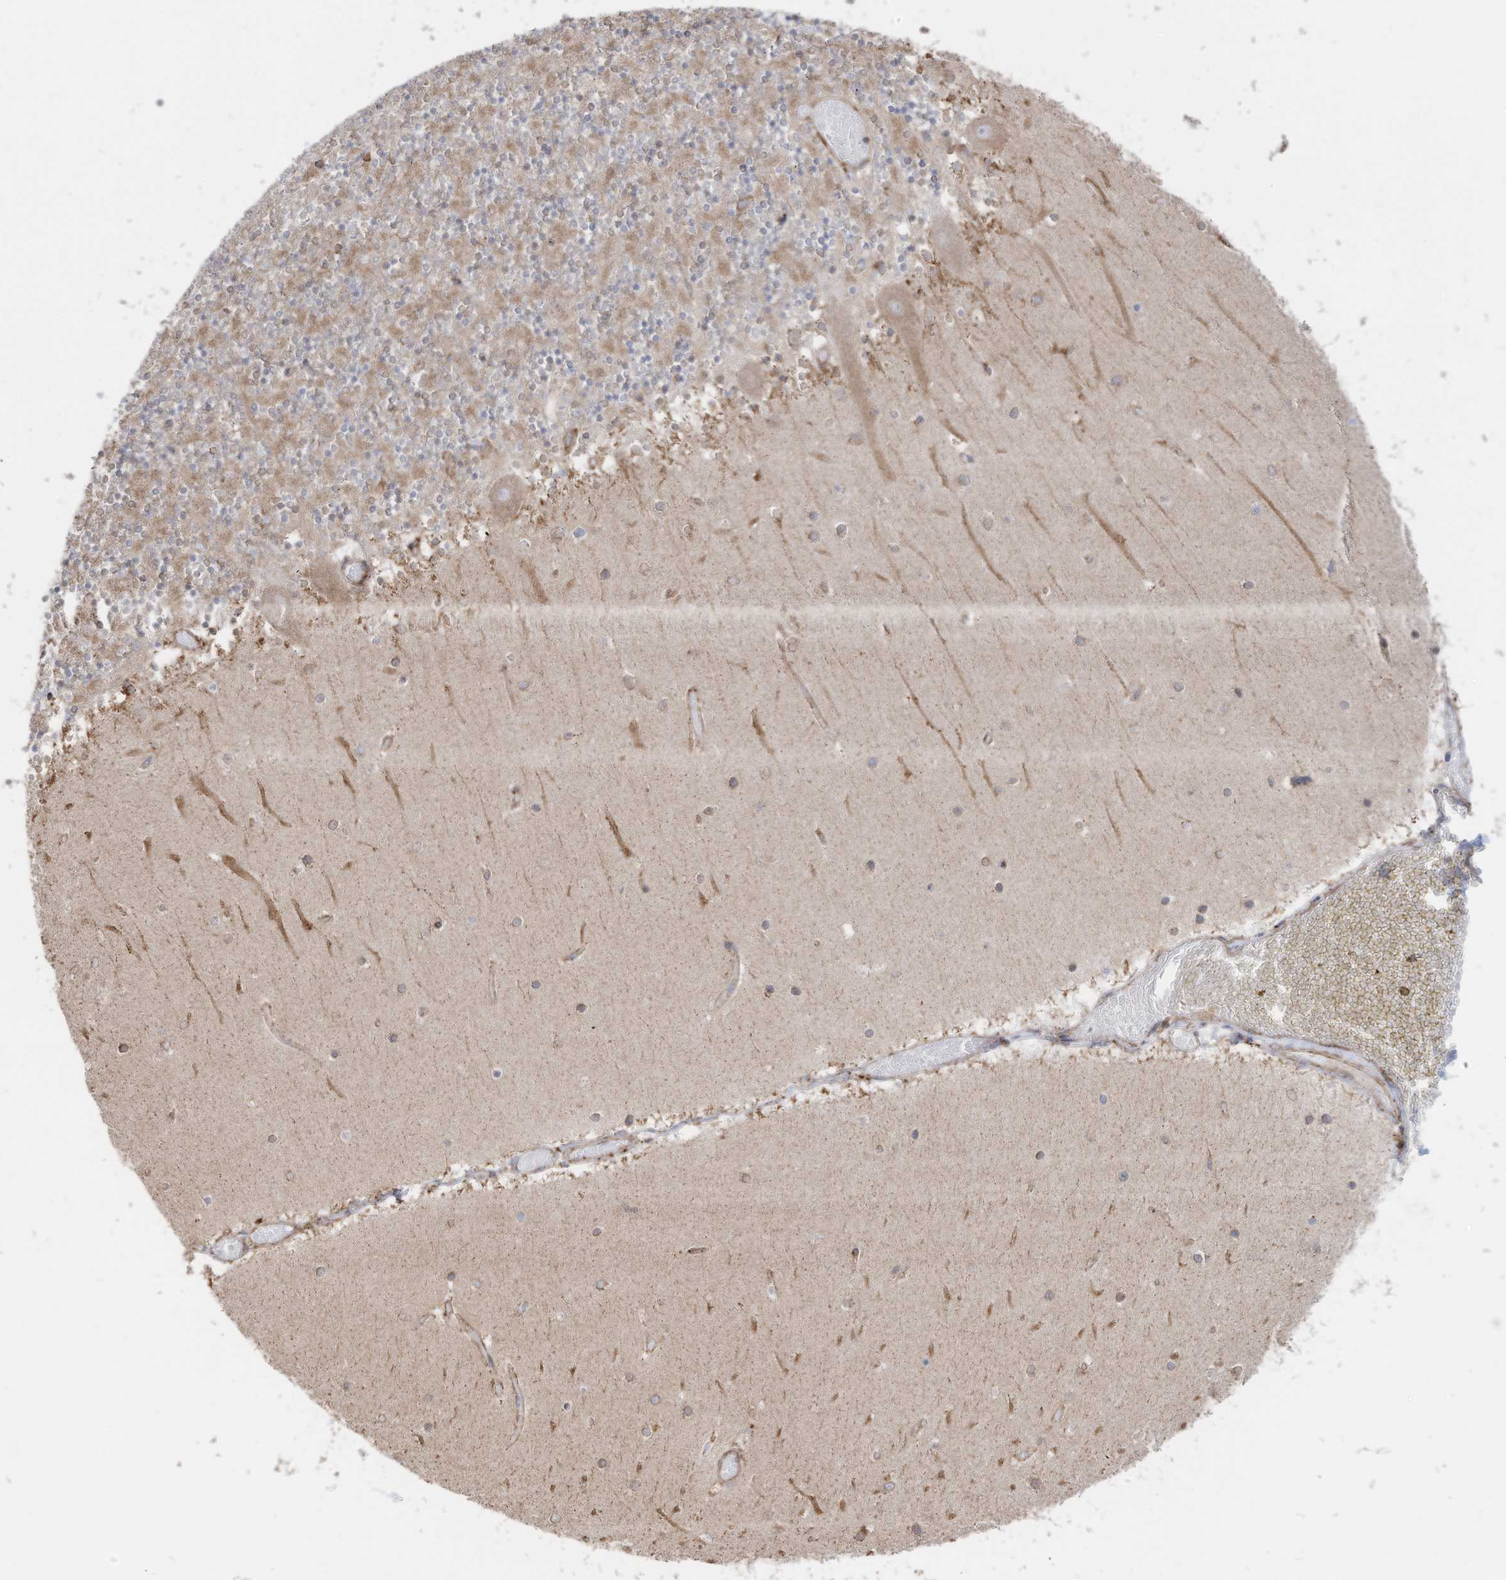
{"staining": {"intensity": "weak", "quantity": "<25%", "location": "cytoplasmic/membranous"}, "tissue": "cerebellum", "cell_type": "Cells in granular layer", "image_type": "normal", "snomed": [{"axis": "morphology", "description": "Normal tissue, NOS"}, {"axis": "topography", "description": "Cerebellum"}], "caption": "This is an immunohistochemistry (IHC) photomicrograph of unremarkable cerebellum. There is no staining in cells in granular layer.", "gene": "ZNF354C", "patient": {"sex": "female", "age": 28}}